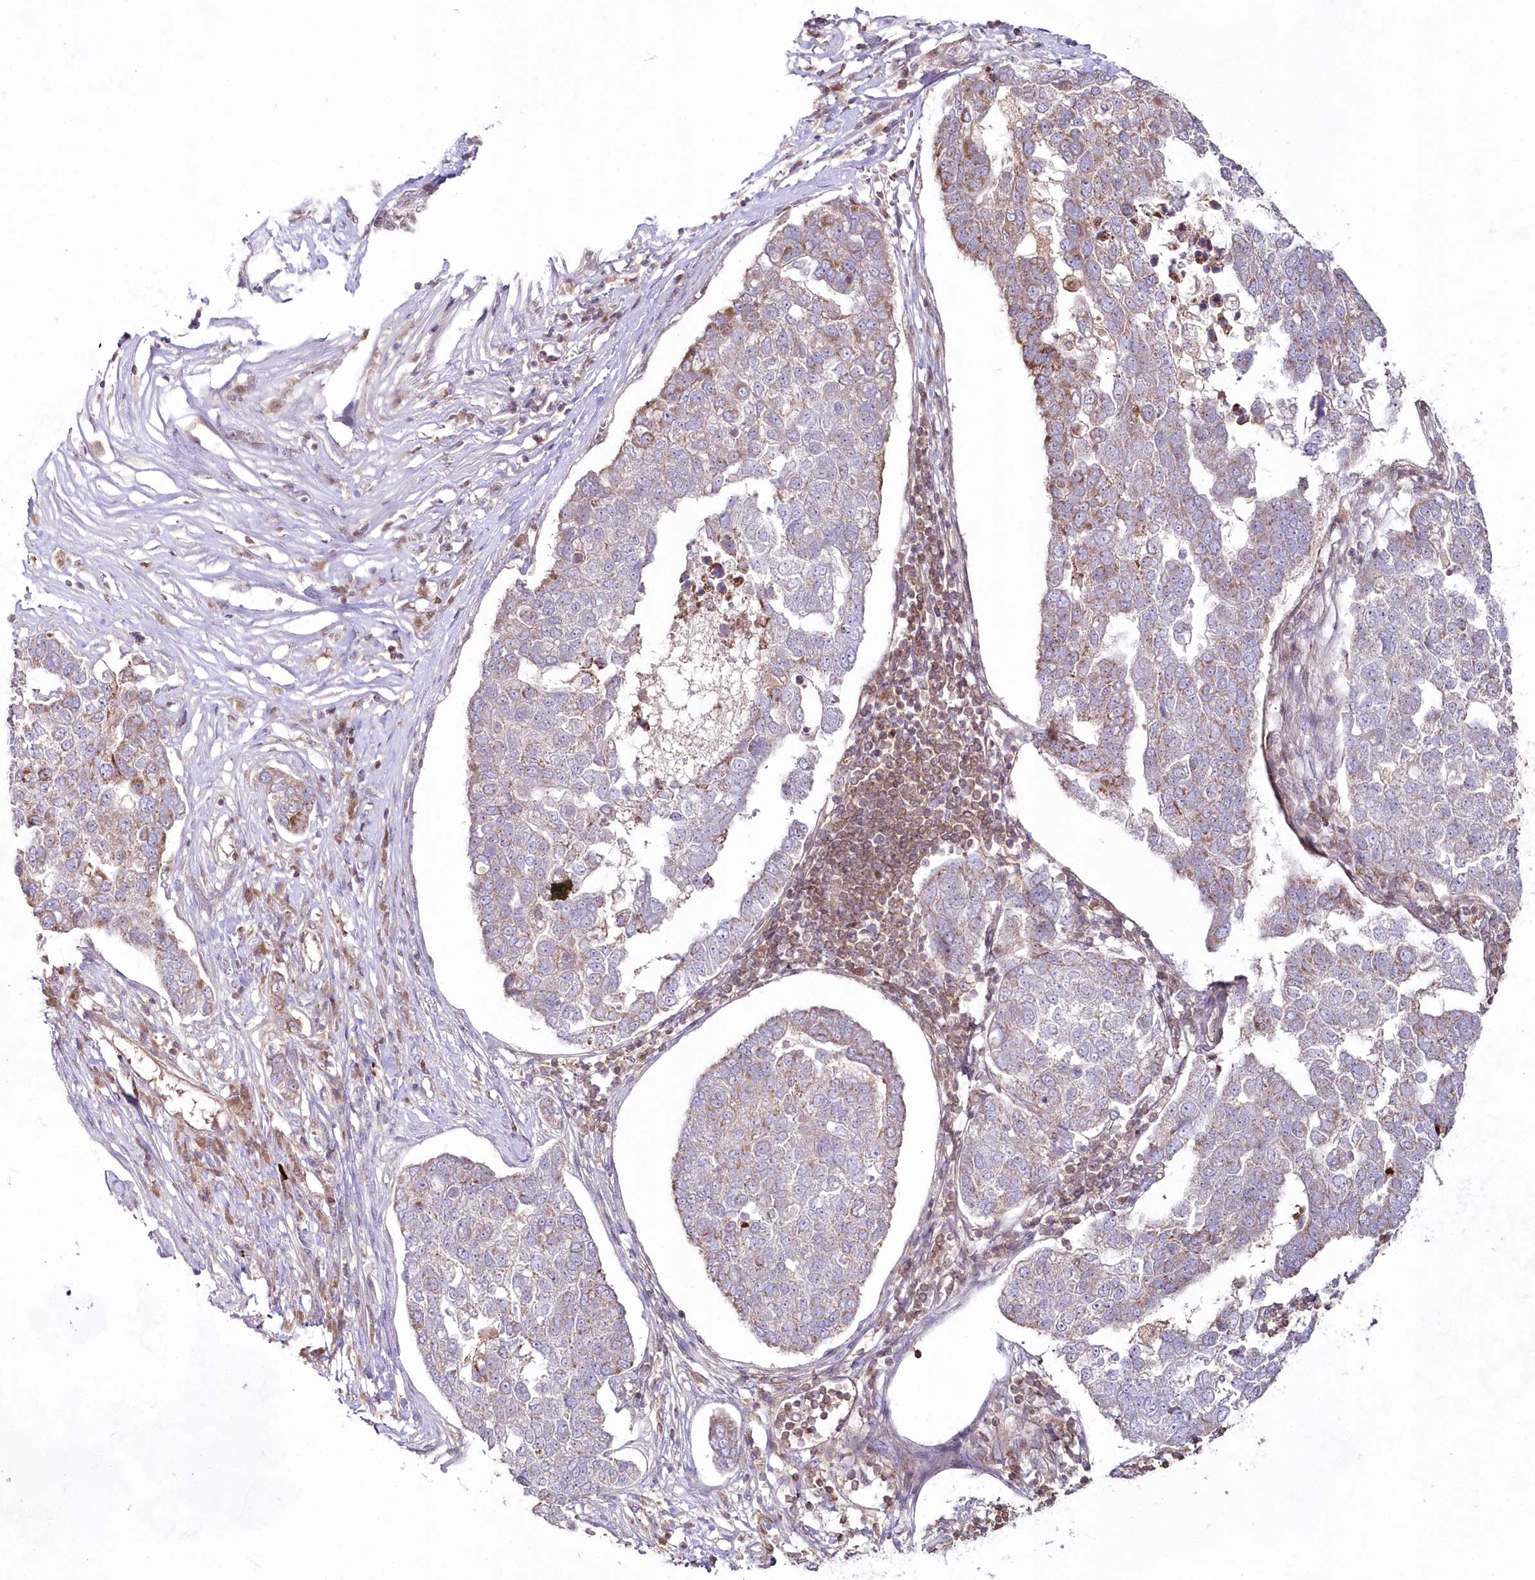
{"staining": {"intensity": "weak", "quantity": "<25%", "location": "cytoplasmic/membranous"}, "tissue": "pancreatic cancer", "cell_type": "Tumor cells", "image_type": "cancer", "snomed": [{"axis": "morphology", "description": "Adenocarcinoma, NOS"}, {"axis": "topography", "description": "Pancreas"}], "caption": "Adenocarcinoma (pancreatic) was stained to show a protein in brown. There is no significant expression in tumor cells. (Stains: DAB IHC with hematoxylin counter stain, Microscopy: brightfield microscopy at high magnification).", "gene": "IMPA1", "patient": {"sex": "female", "age": 61}}